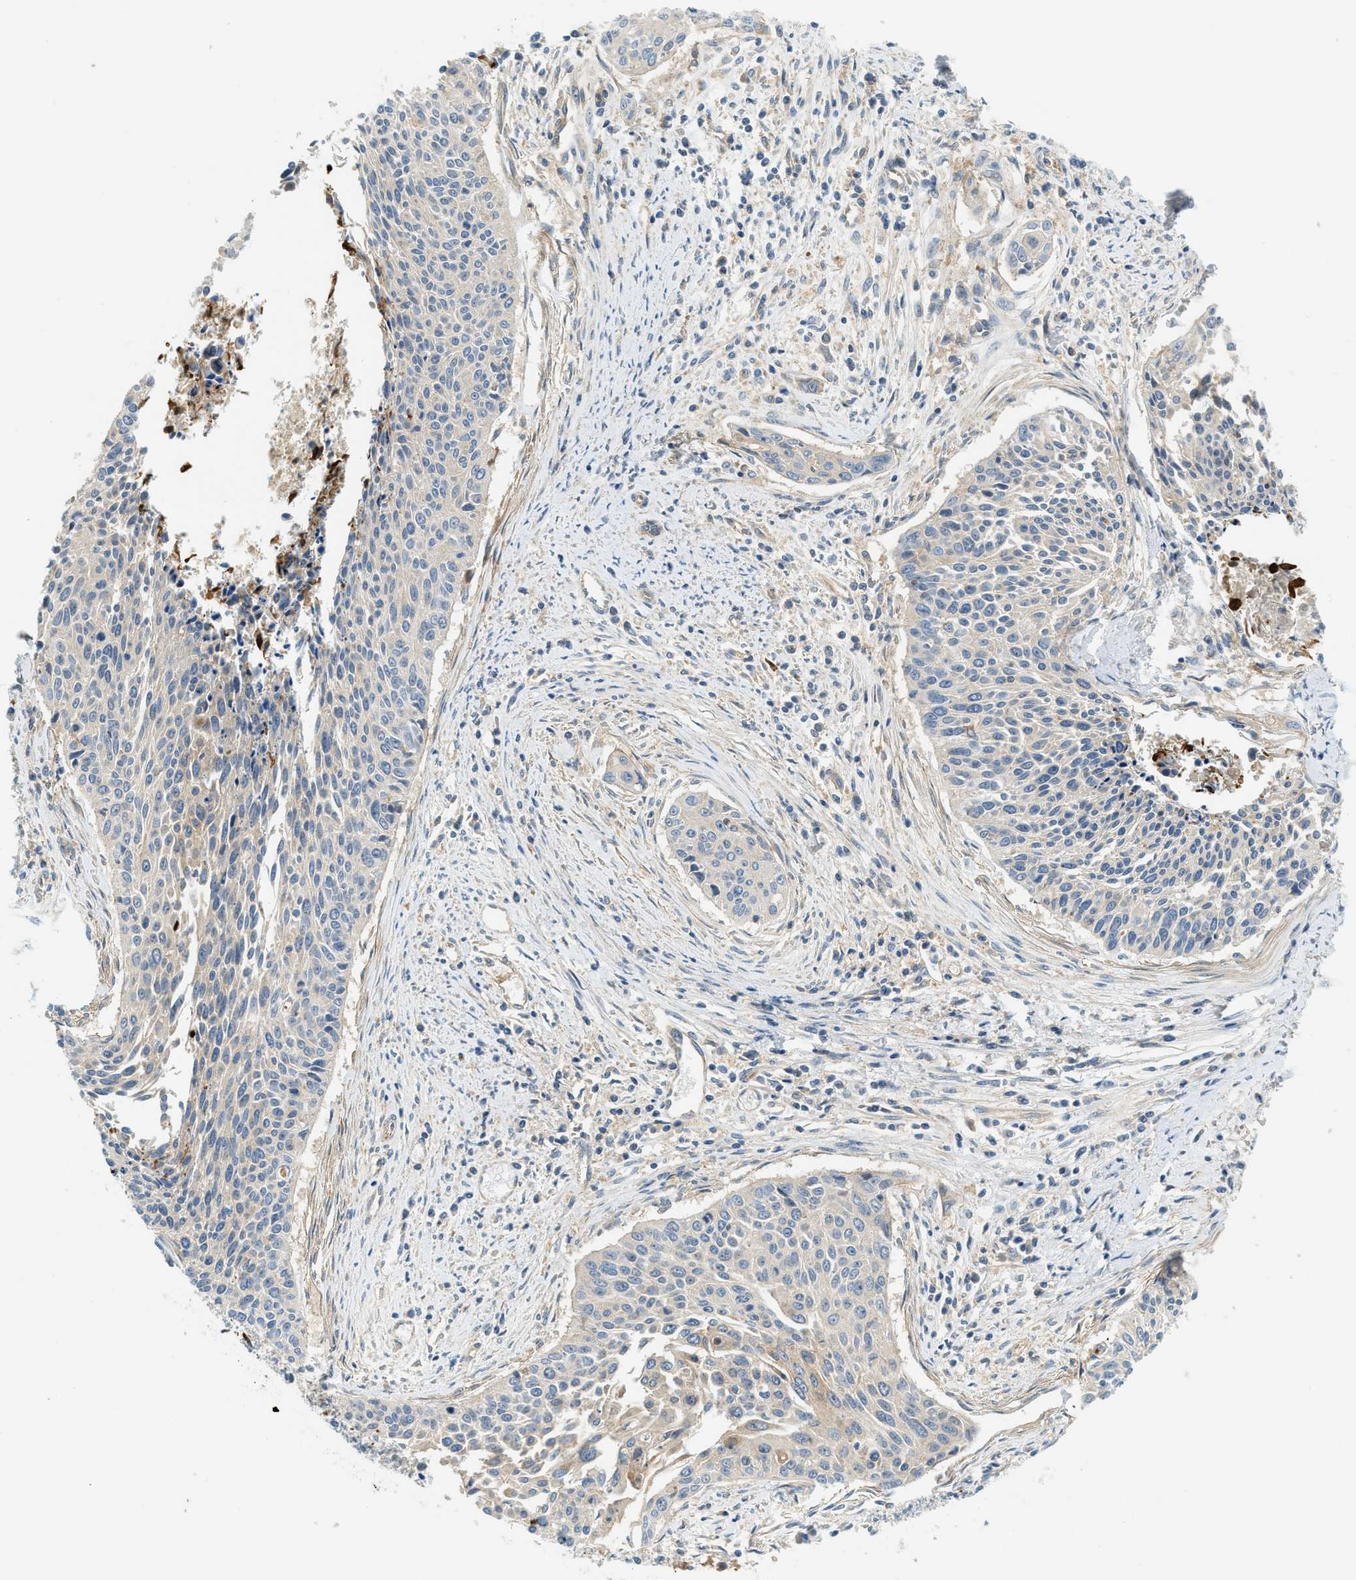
{"staining": {"intensity": "weak", "quantity": "<25%", "location": "cytoplasmic/membranous"}, "tissue": "cervical cancer", "cell_type": "Tumor cells", "image_type": "cancer", "snomed": [{"axis": "morphology", "description": "Squamous cell carcinoma, NOS"}, {"axis": "topography", "description": "Cervix"}], "caption": "A high-resolution histopathology image shows IHC staining of squamous cell carcinoma (cervical), which shows no significant staining in tumor cells.", "gene": "KCNK1", "patient": {"sex": "female", "age": 55}}